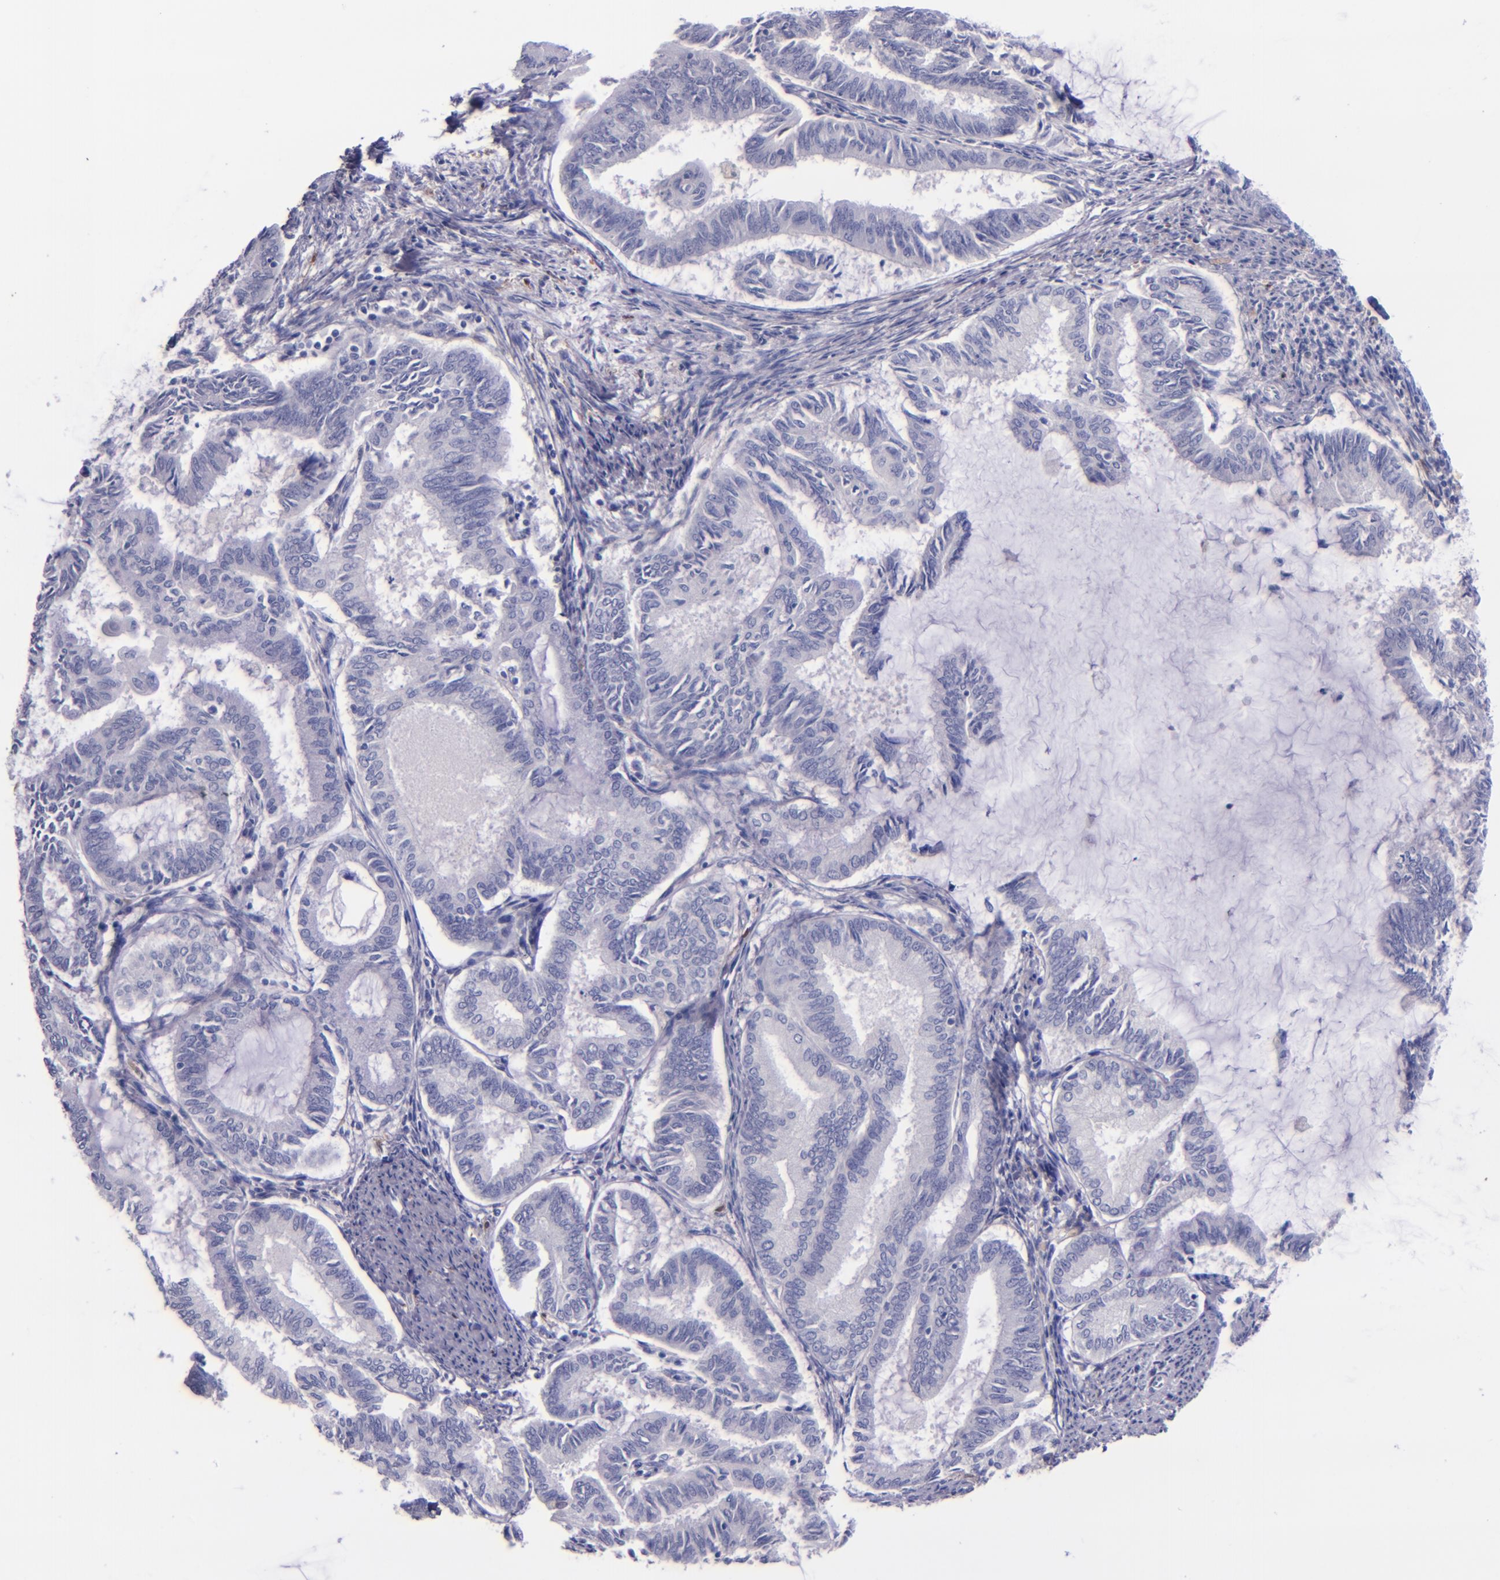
{"staining": {"intensity": "negative", "quantity": "none", "location": "none"}, "tissue": "endometrial cancer", "cell_type": "Tumor cells", "image_type": "cancer", "snomed": [{"axis": "morphology", "description": "Adenocarcinoma, NOS"}, {"axis": "topography", "description": "Endometrium"}], "caption": "There is no significant expression in tumor cells of endometrial adenocarcinoma. The staining is performed using DAB (3,3'-diaminobenzidine) brown chromogen with nuclei counter-stained in using hematoxylin.", "gene": "F13A1", "patient": {"sex": "female", "age": 86}}